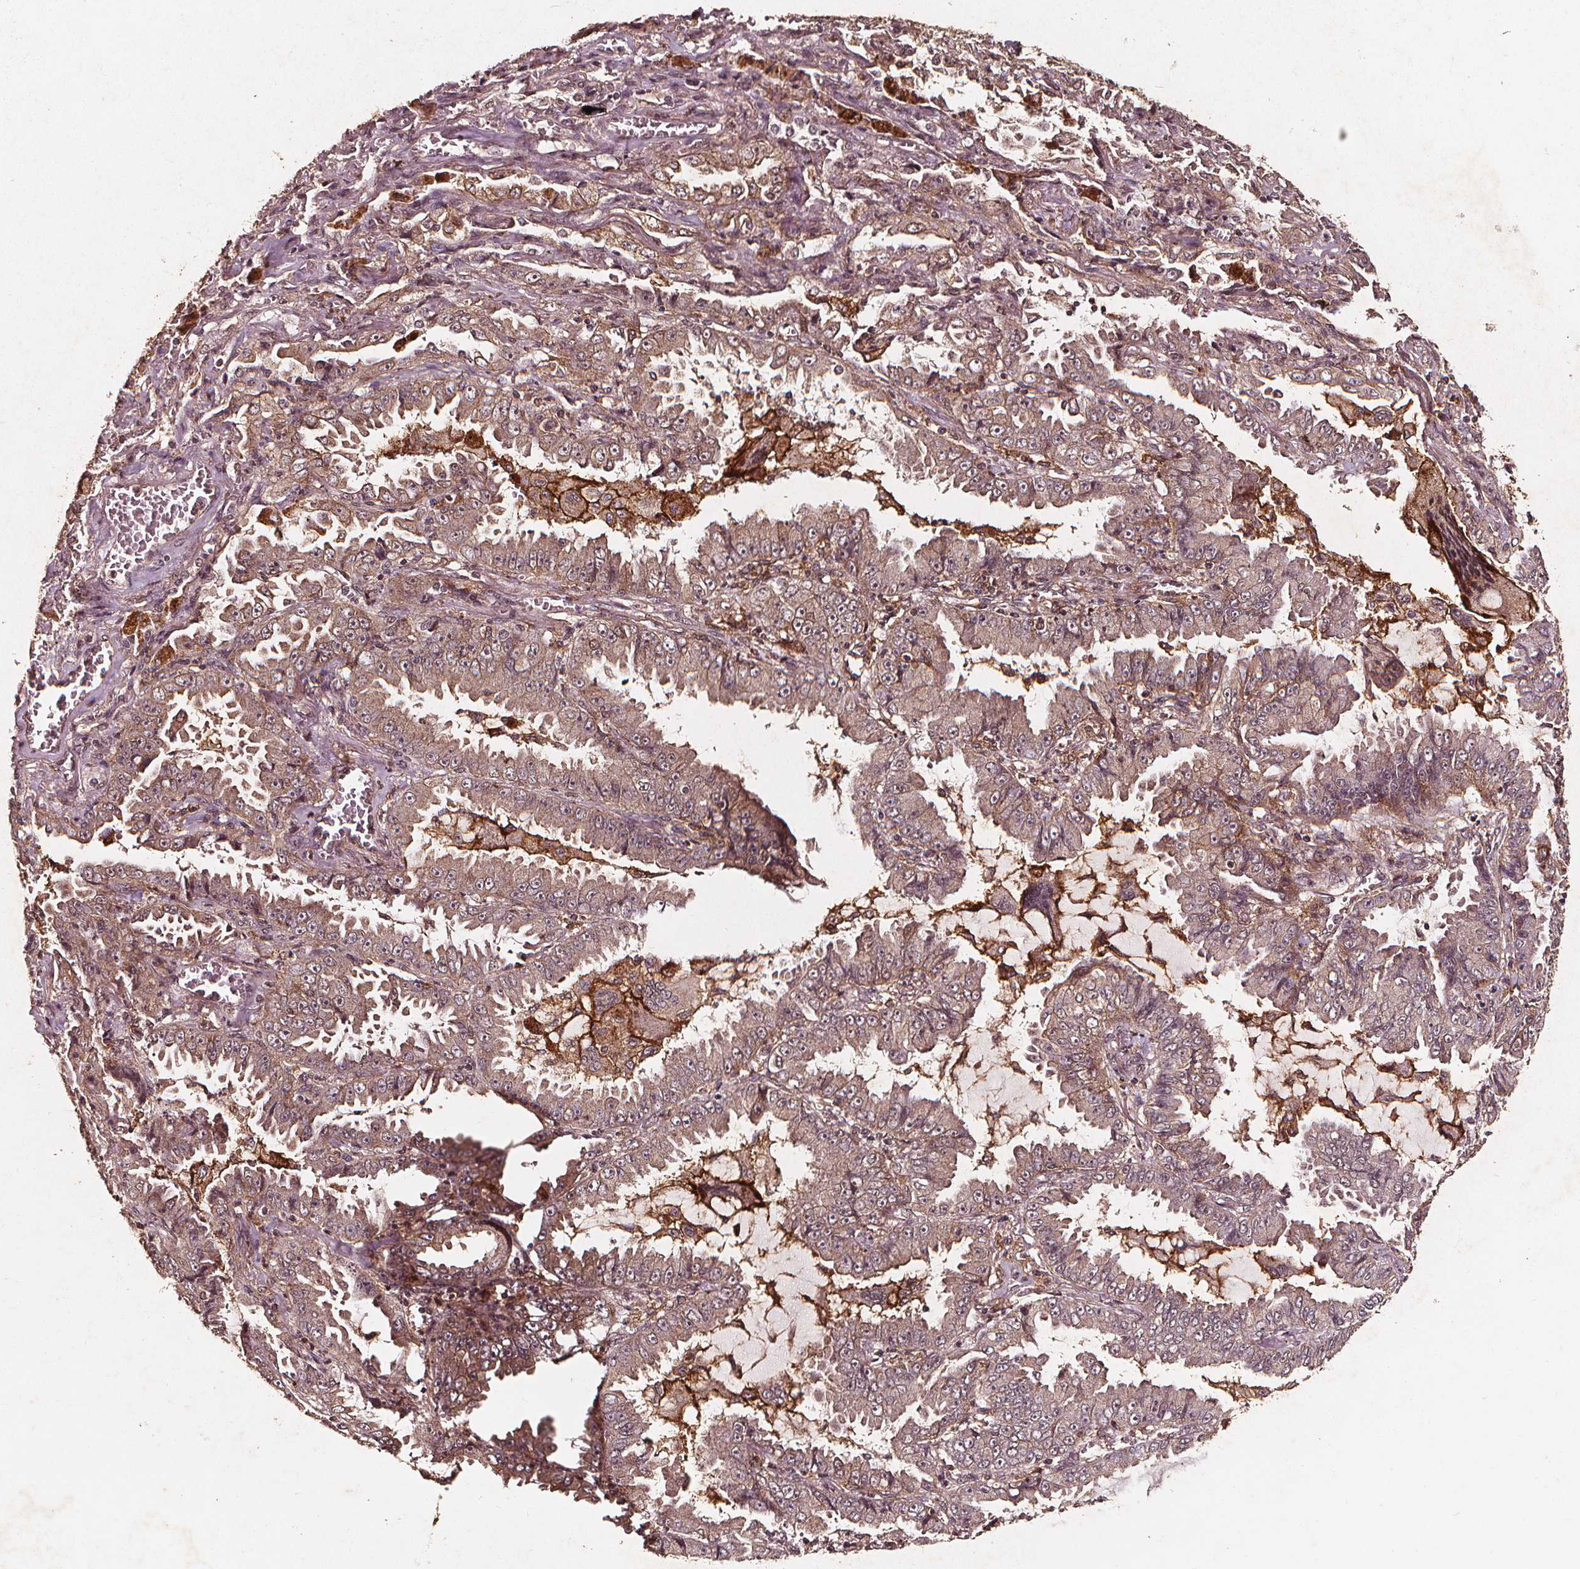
{"staining": {"intensity": "weak", "quantity": ">75%", "location": "cytoplasmic/membranous"}, "tissue": "lung cancer", "cell_type": "Tumor cells", "image_type": "cancer", "snomed": [{"axis": "morphology", "description": "Adenocarcinoma, NOS"}, {"axis": "topography", "description": "Lung"}], "caption": "A brown stain highlights weak cytoplasmic/membranous positivity of a protein in lung cancer tumor cells.", "gene": "ABCA1", "patient": {"sex": "female", "age": 52}}